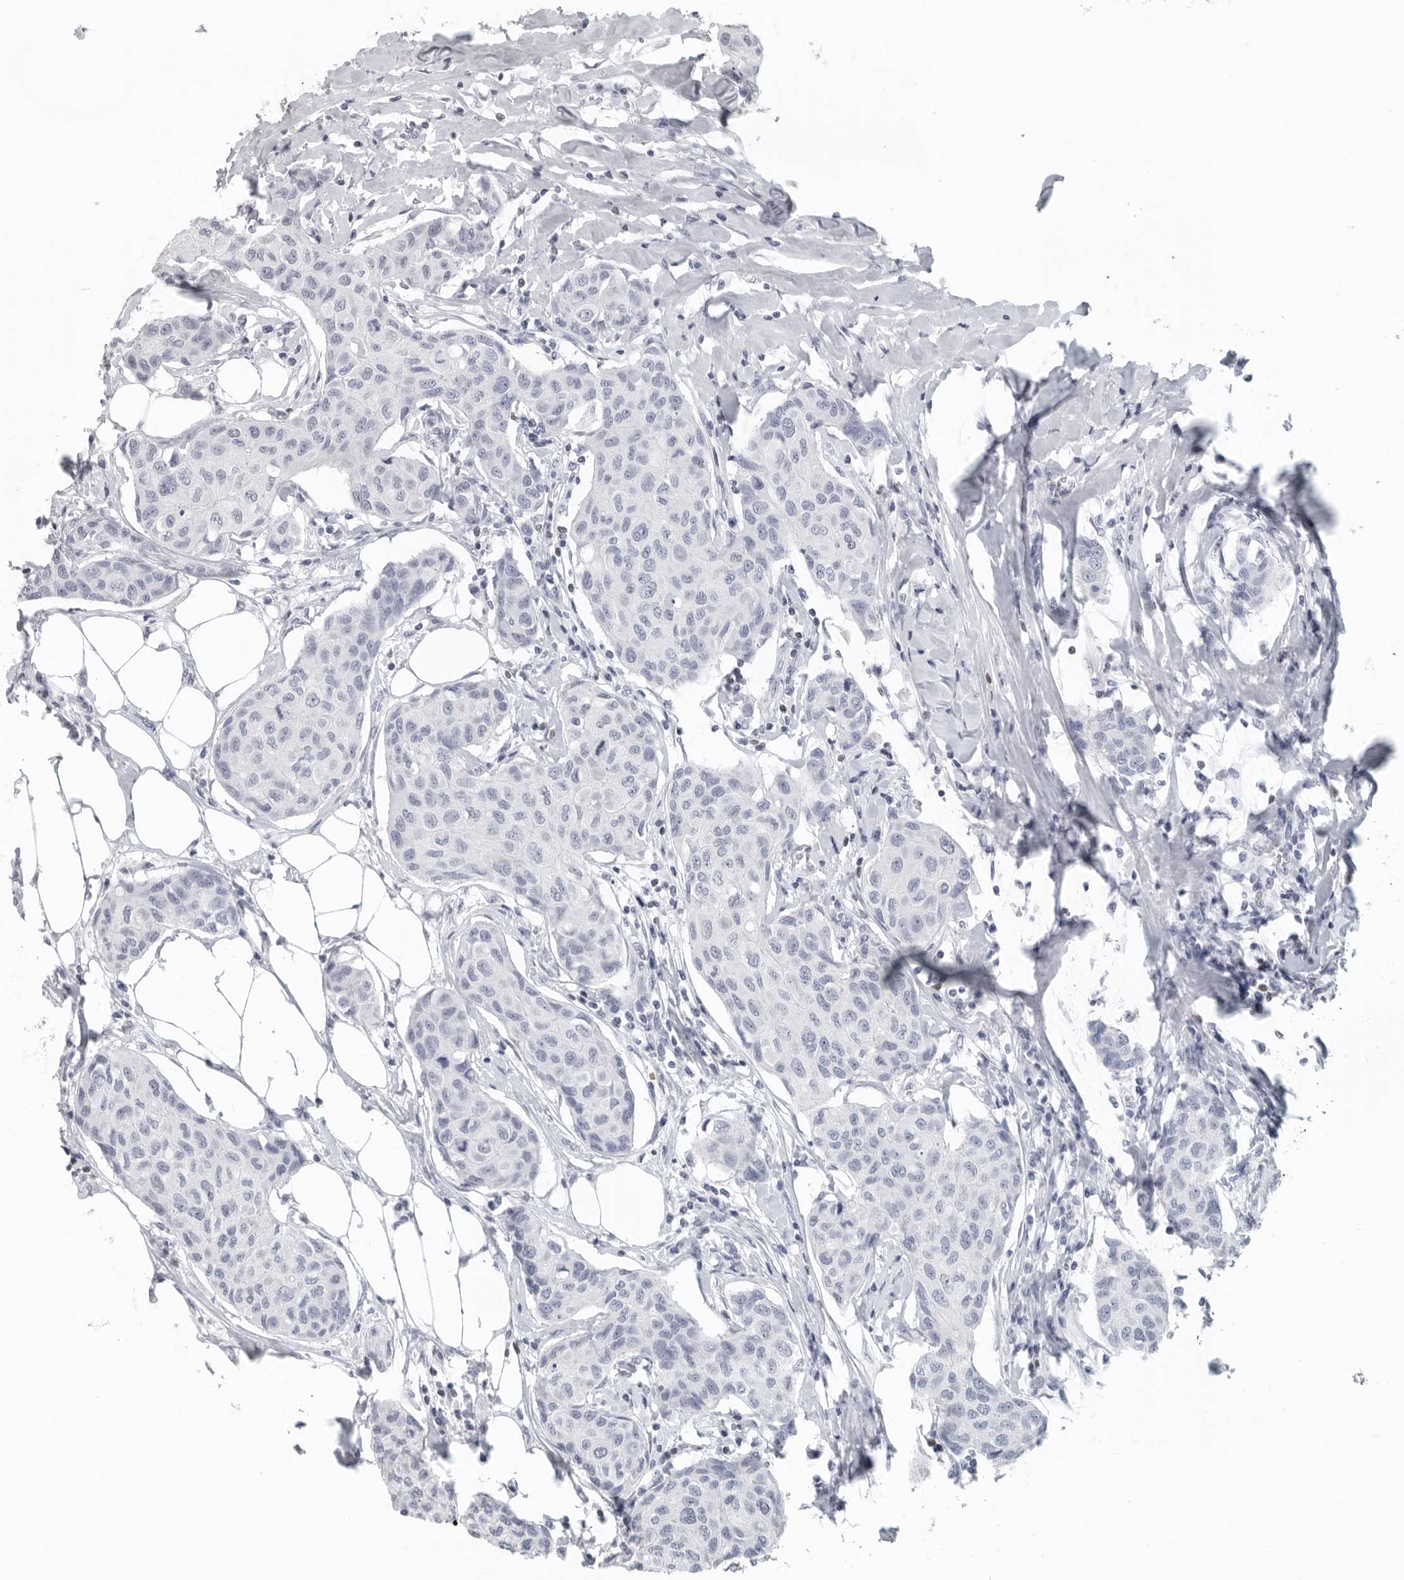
{"staining": {"intensity": "negative", "quantity": "none", "location": "none"}, "tissue": "breast cancer", "cell_type": "Tumor cells", "image_type": "cancer", "snomed": [{"axis": "morphology", "description": "Duct carcinoma"}, {"axis": "topography", "description": "Breast"}], "caption": "Immunohistochemical staining of human breast cancer exhibits no significant expression in tumor cells.", "gene": "SATB2", "patient": {"sex": "female", "age": 80}}